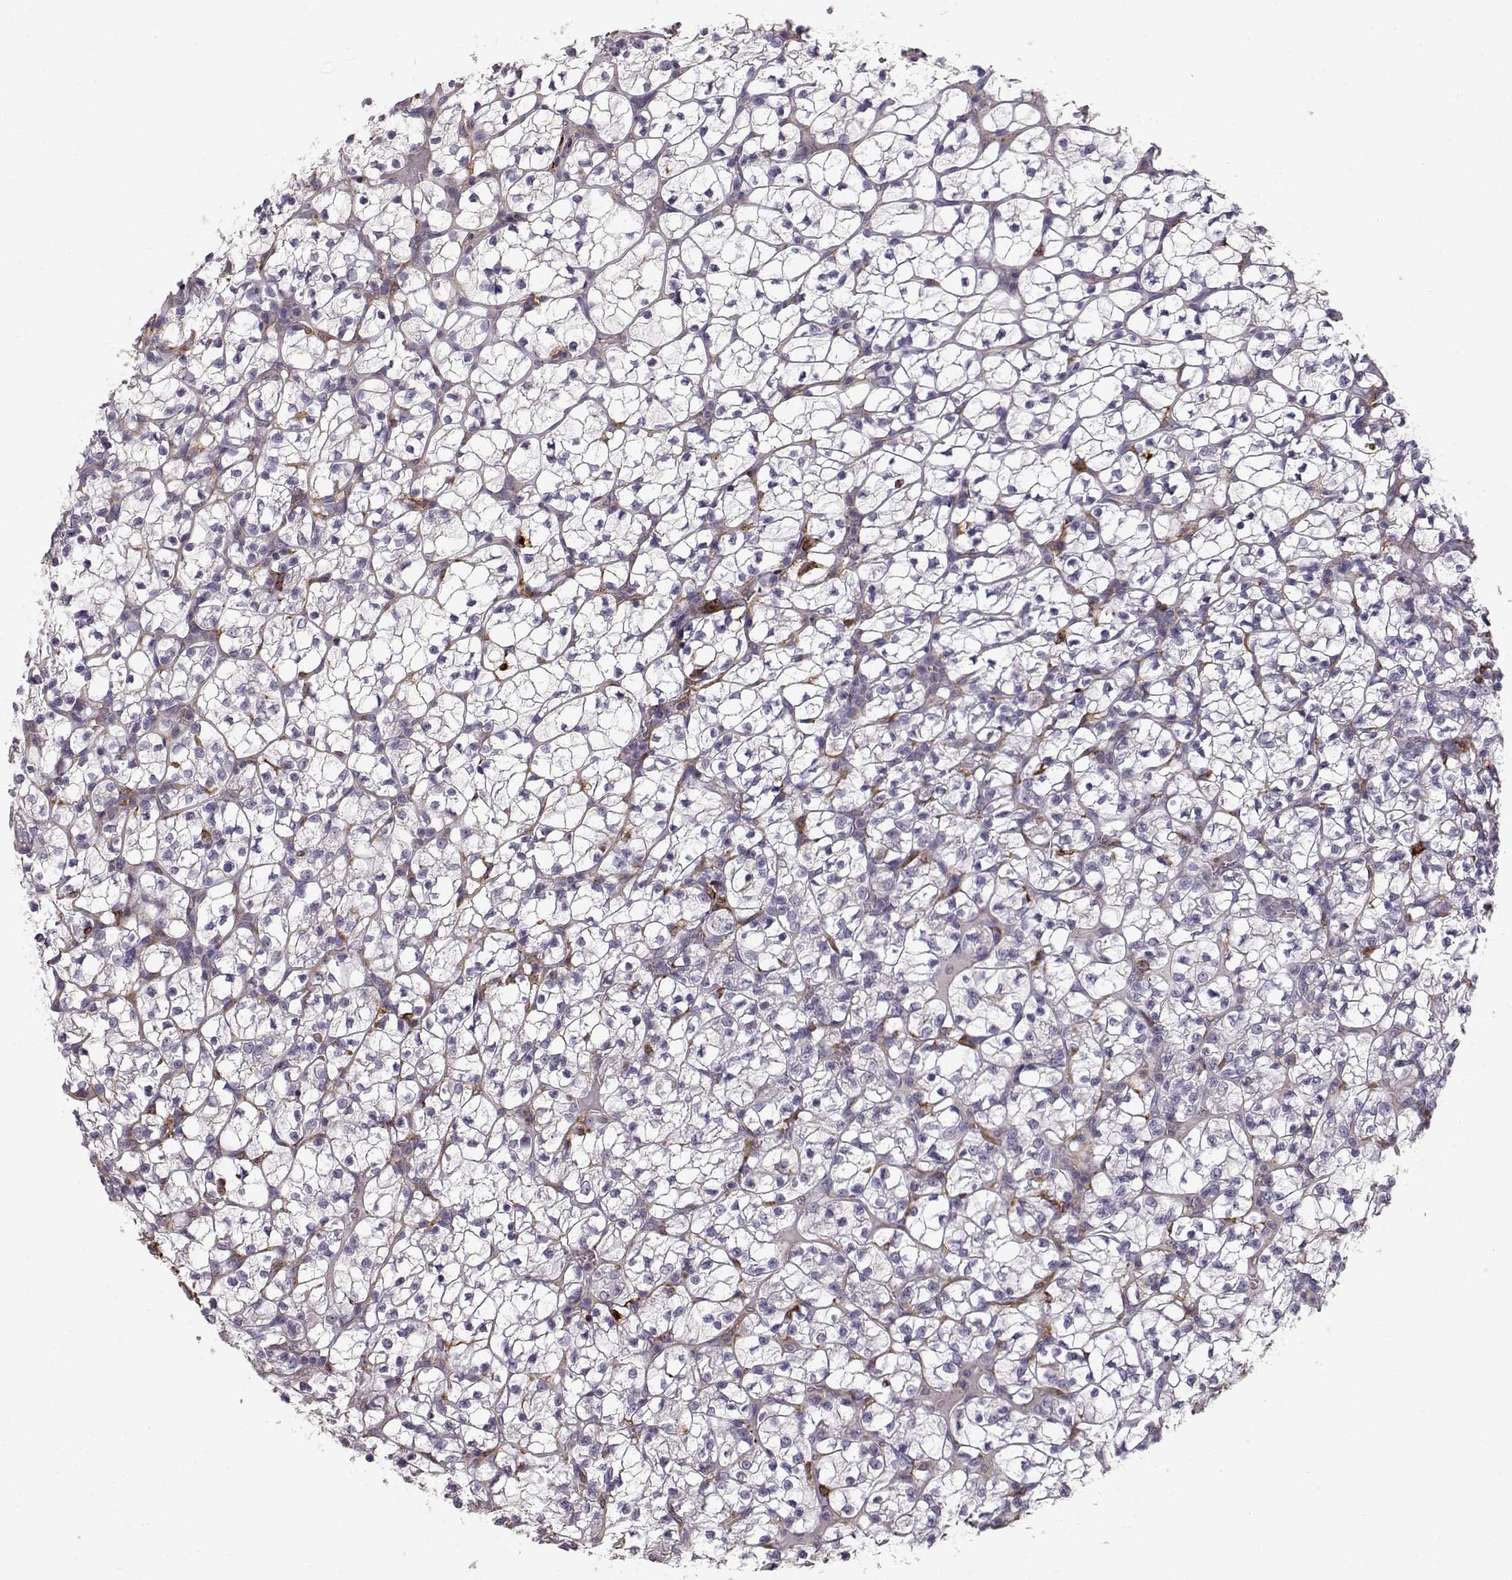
{"staining": {"intensity": "negative", "quantity": "none", "location": "none"}, "tissue": "renal cancer", "cell_type": "Tumor cells", "image_type": "cancer", "snomed": [{"axis": "morphology", "description": "Adenocarcinoma, NOS"}, {"axis": "topography", "description": "Kidney"}], "caption": "Immunohistochemistry (IHC) image of neoplastic tissue: adenocarcinoma (renal) stained with DAB demonstrates no significant protein positivity in tumor cells.", "gene": "CCNF", "patient": {"sex": "female", "age": 89}}